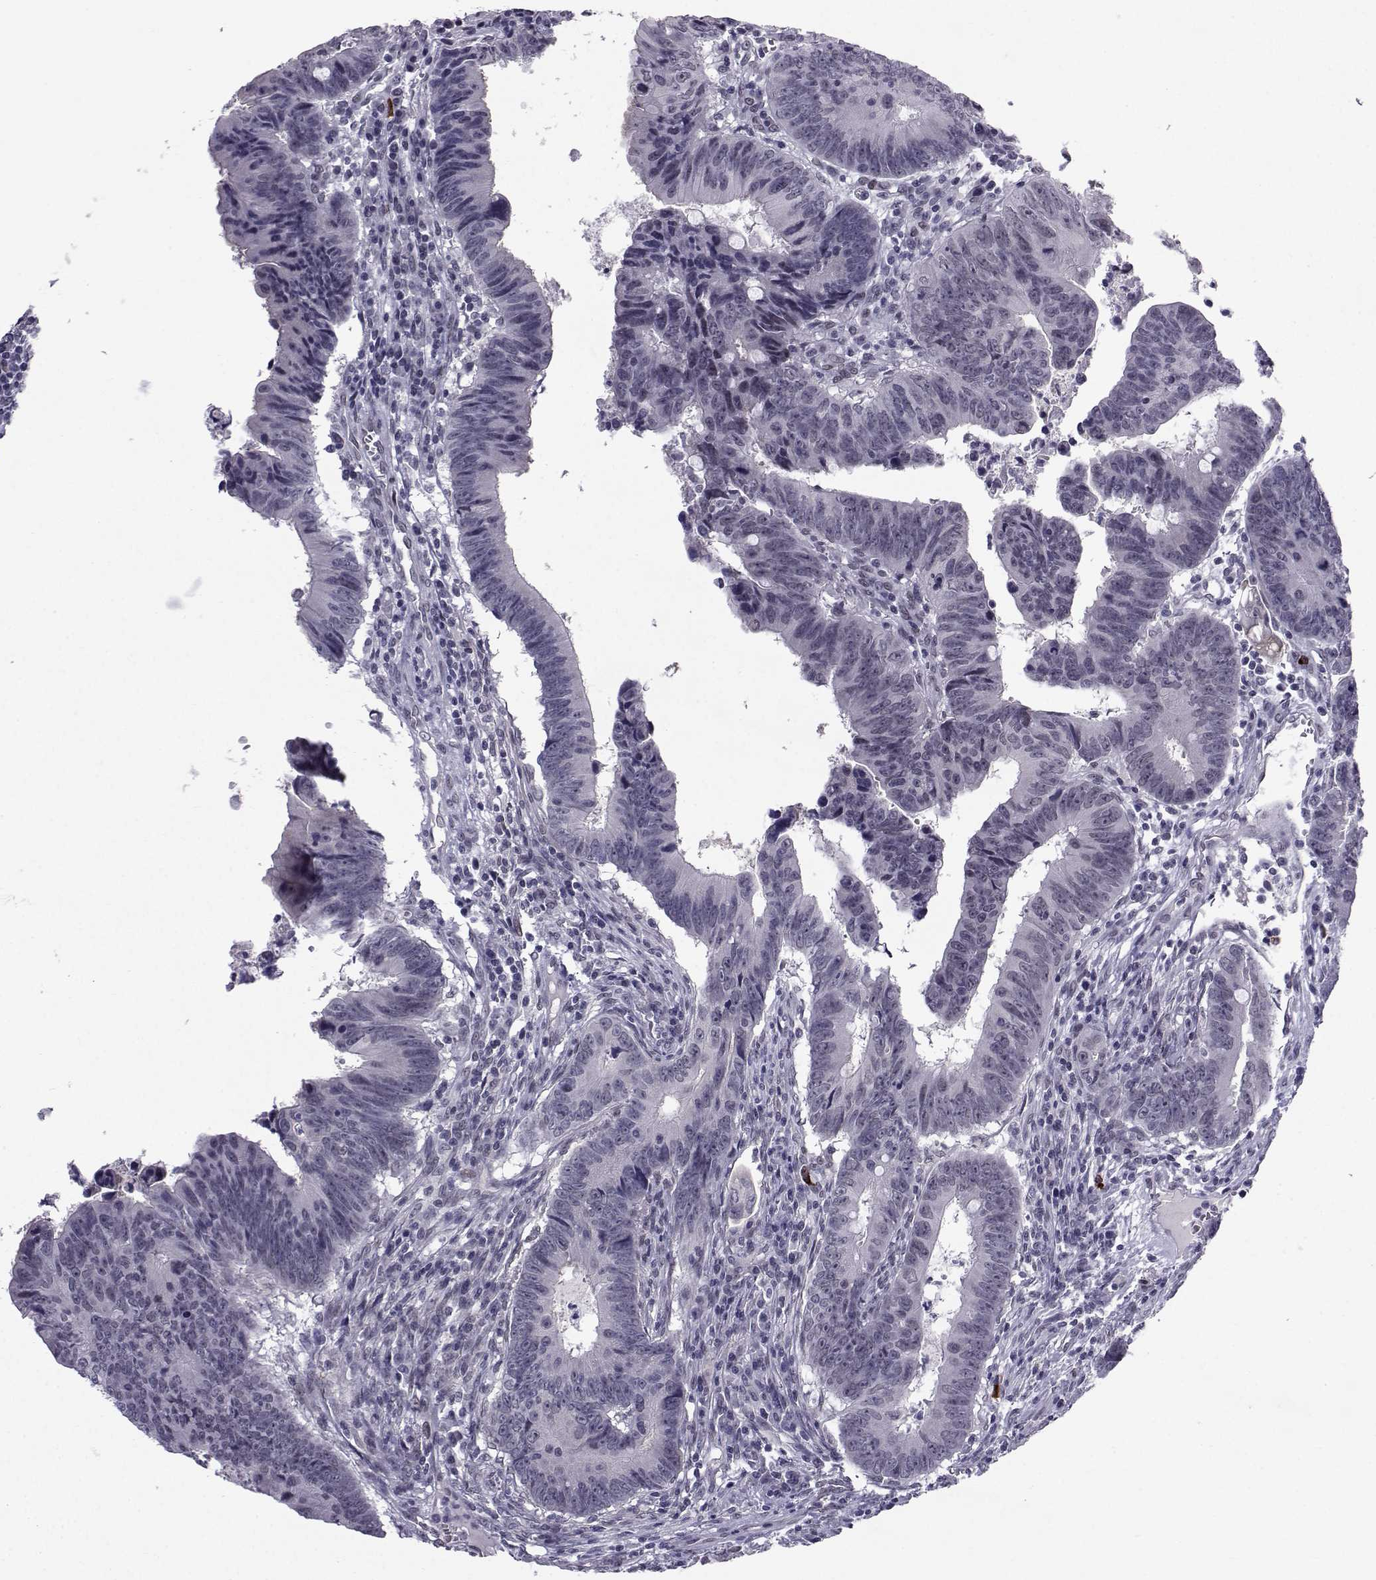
{"staining": {"intensity": "negative", "quantity": "none", "location": "none"}, "tissue": "colorectal cancer", "cell_type": "Tumor cells", "image_type": "cancer", "snomed": [{"axis": "morphology", "description": "Adenocarcinoma, NOS"}, {"axis": "topography", "description": "Colon"}], "caption": "This is a histopathology image of immunohistochemistry (IHC) staining of adenocarcinoma (colorectal), which shows no positivity in tumor cells. (DAB immunohistochemistry (IHC) visualized using brightfield microscopy, high magnification).", "gene": "RBM24", "patient": {"sex": "female", "age": 87}}